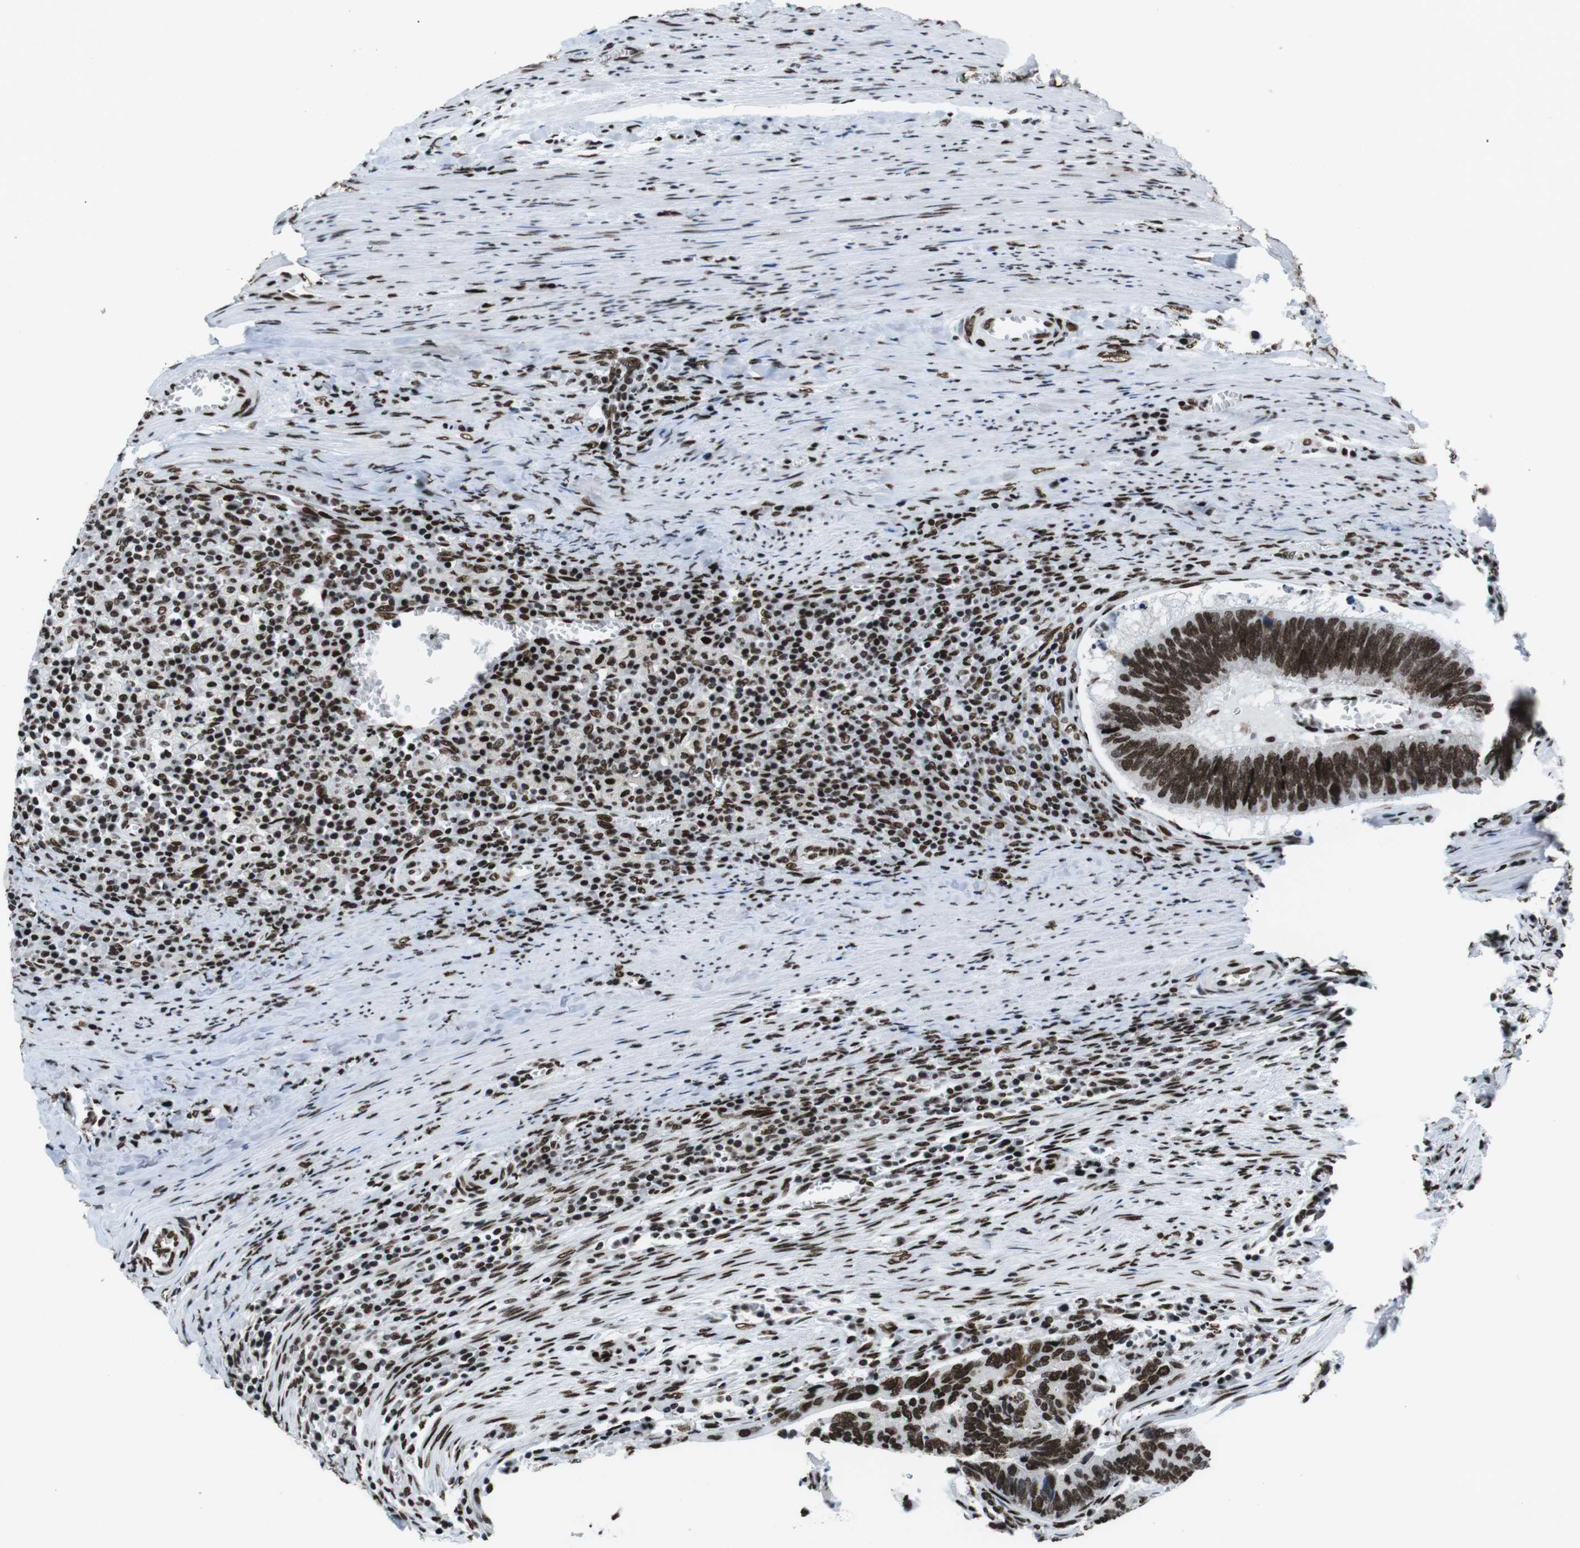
{"staining": {"intensity": "strong", "quantity": ">75%", "location": "nuclear"}, "tissue": "colorectal cancer", "cell_type": "Tumor cells", "image_type": "cancer", "snomed": [{"axis": "morphology", "description": "Adenocarcinoma, NOS"}, {"axis": "topography", "description": "Colon"}], "caption": "Brown immunohistochemical staining in human colorectal cancer (adenocarcinoma) demonstrates strong nuclear staining in about >75% of tumor cells.", "gene": "CITED2", "patient": {"sex": "male", "age": 72}}